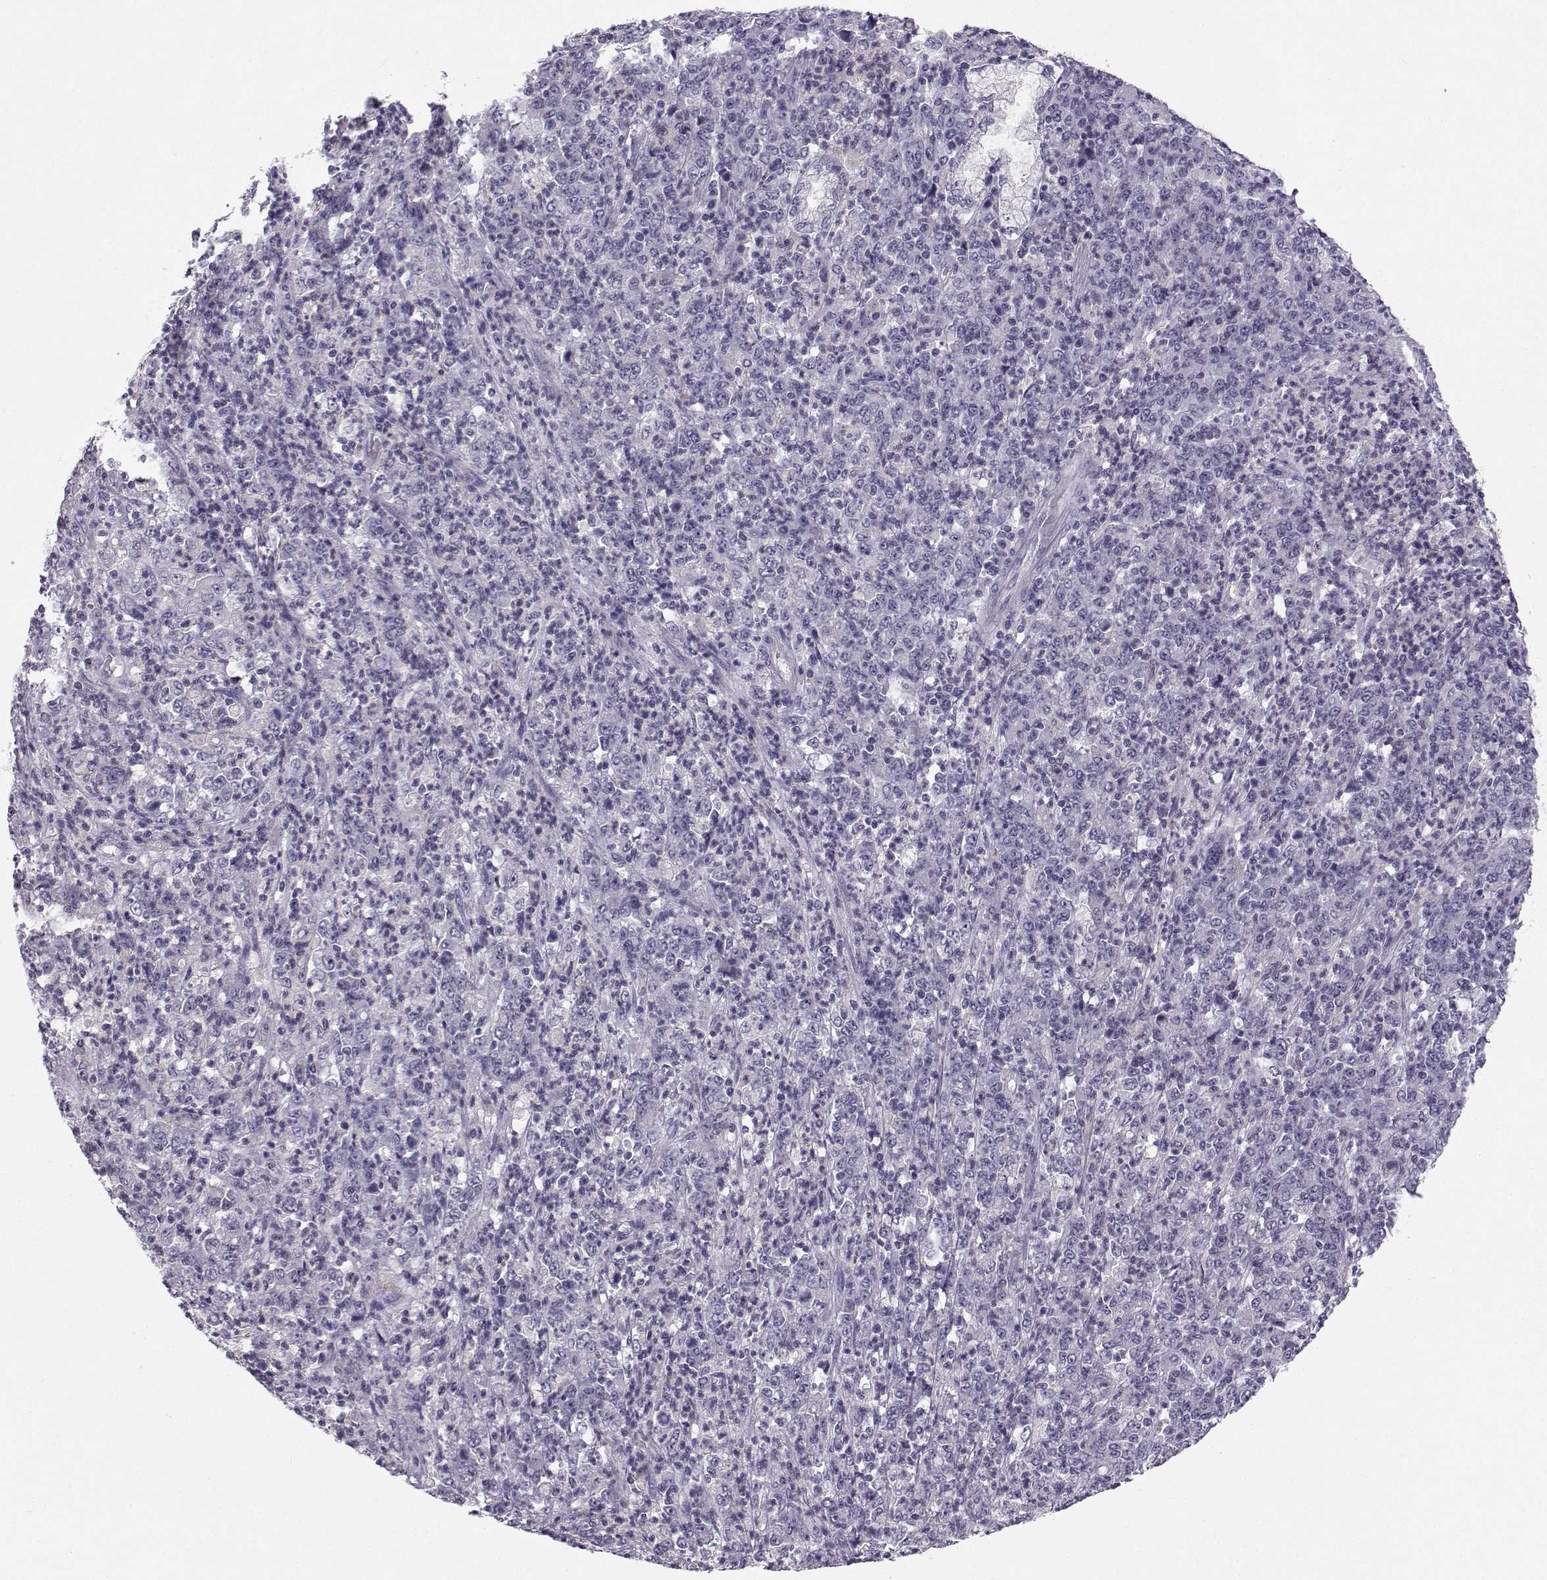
{"staining": {"intensity": "negative", "quantity": "none", "location": "none"}, "tissue": "stomach cancer", "cell_type": "Tumor cells", "image_type": "cancer", "snomed": [{"axis": "morphology", "description": "Adenocarcinoma, NOS"}, {"axis": "topography", "description": "Stomach, lower"}], "caption": "This is an immunohistochemistry (IHC) histopathology image of stomach adenocarcinoma. There is no positivity in tumor cells.", "gene": "MROH7", "patient": {"sex": "female", "age": 71}}